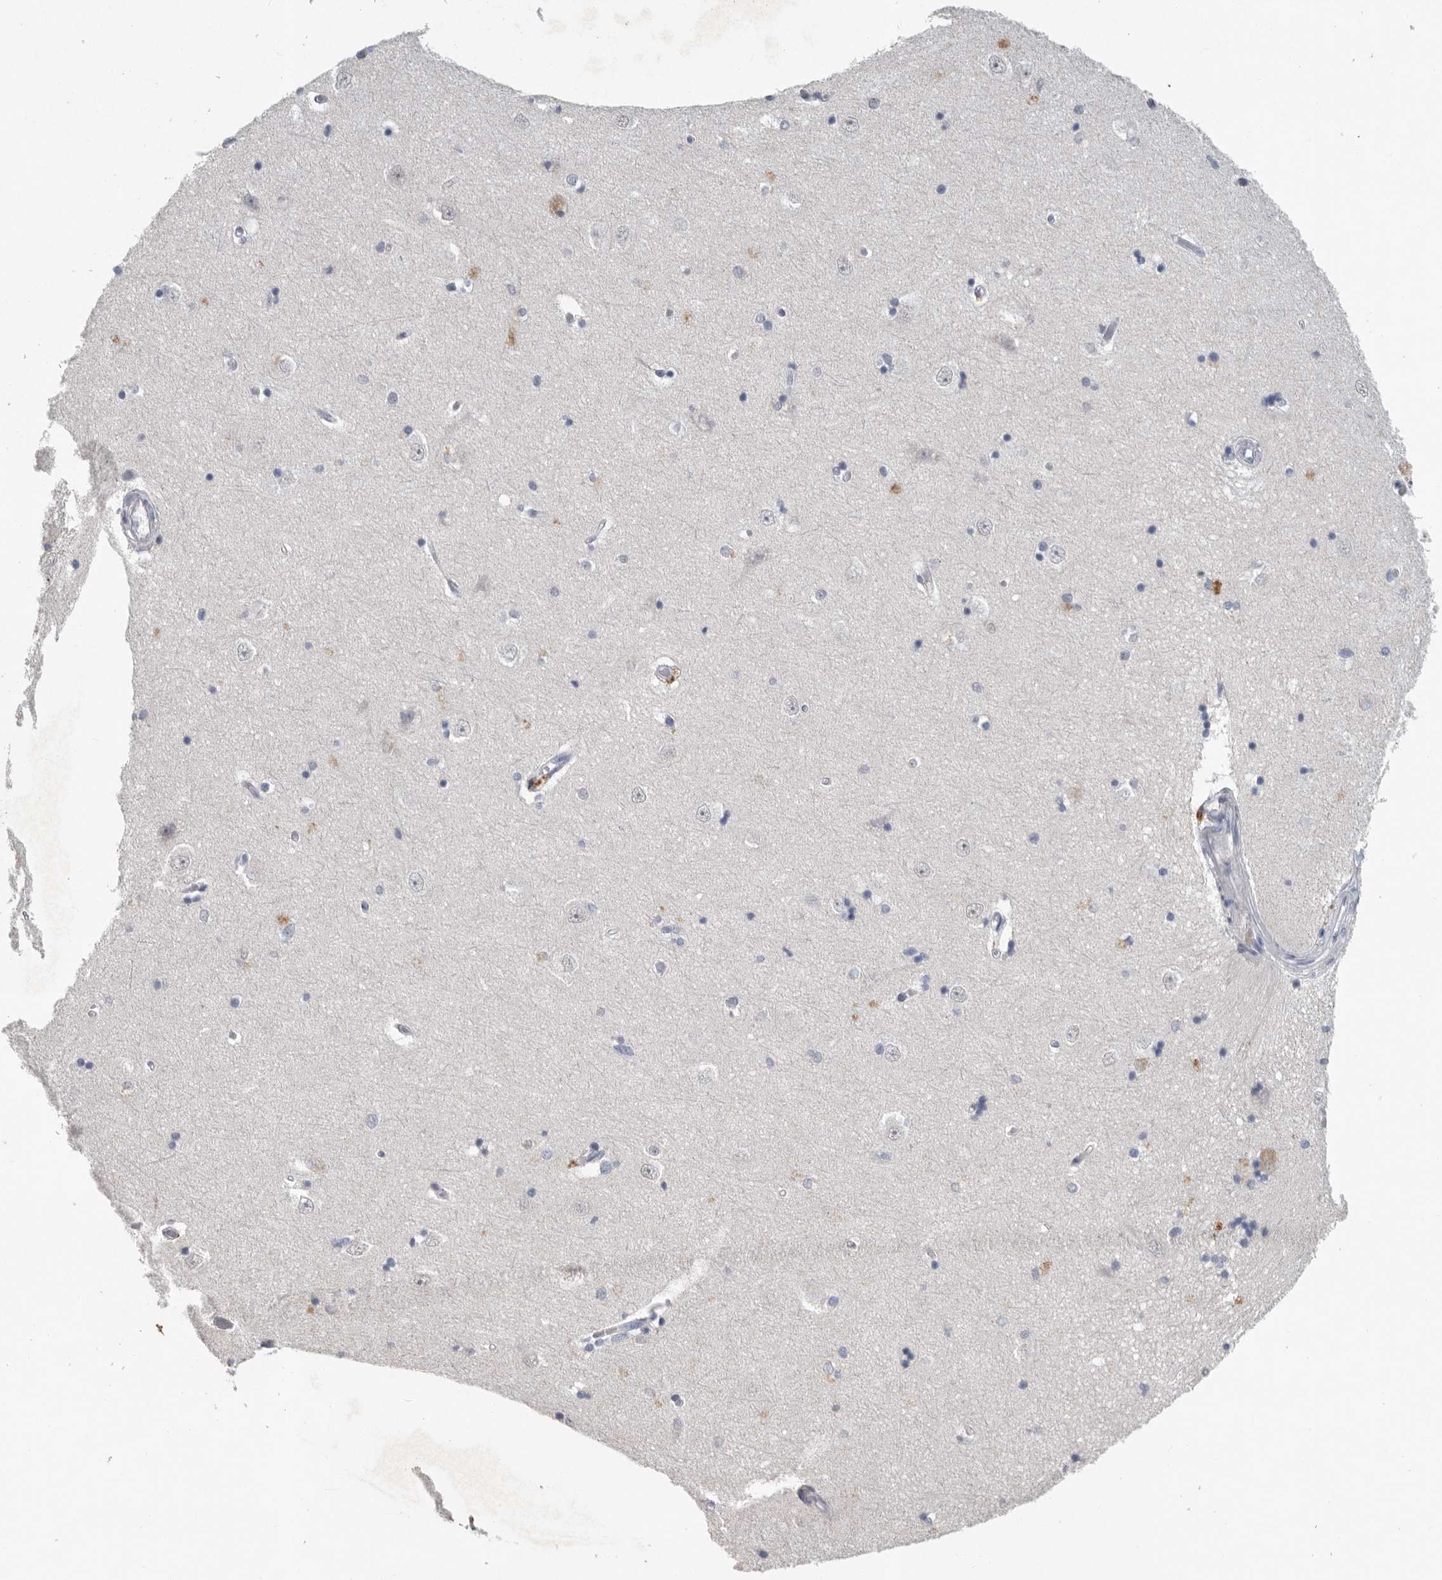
{"staining": {"intensity": "moderate", "quantity": "<25%", "location": "cytoplasmic/membranous"}, "tissue": "hippocampus", "cell_type": "Glial cells", "image_type": "normal", "snomed": [{"axis": "morphology", "description": "Normal tissue, NOS"}, {"axis": "topography", "description": "Hippocampus"}], "caption": "Benign hippocampus was stained to show a protein in brown. There is low levels of moderate cytoplasmic/membranous staining in approximately <25% of glial cells. (Brightfield microscopy of DAB IHC at high magnification).", "gene": "REG4", "patient": {"sex": "male", "age": 45}}